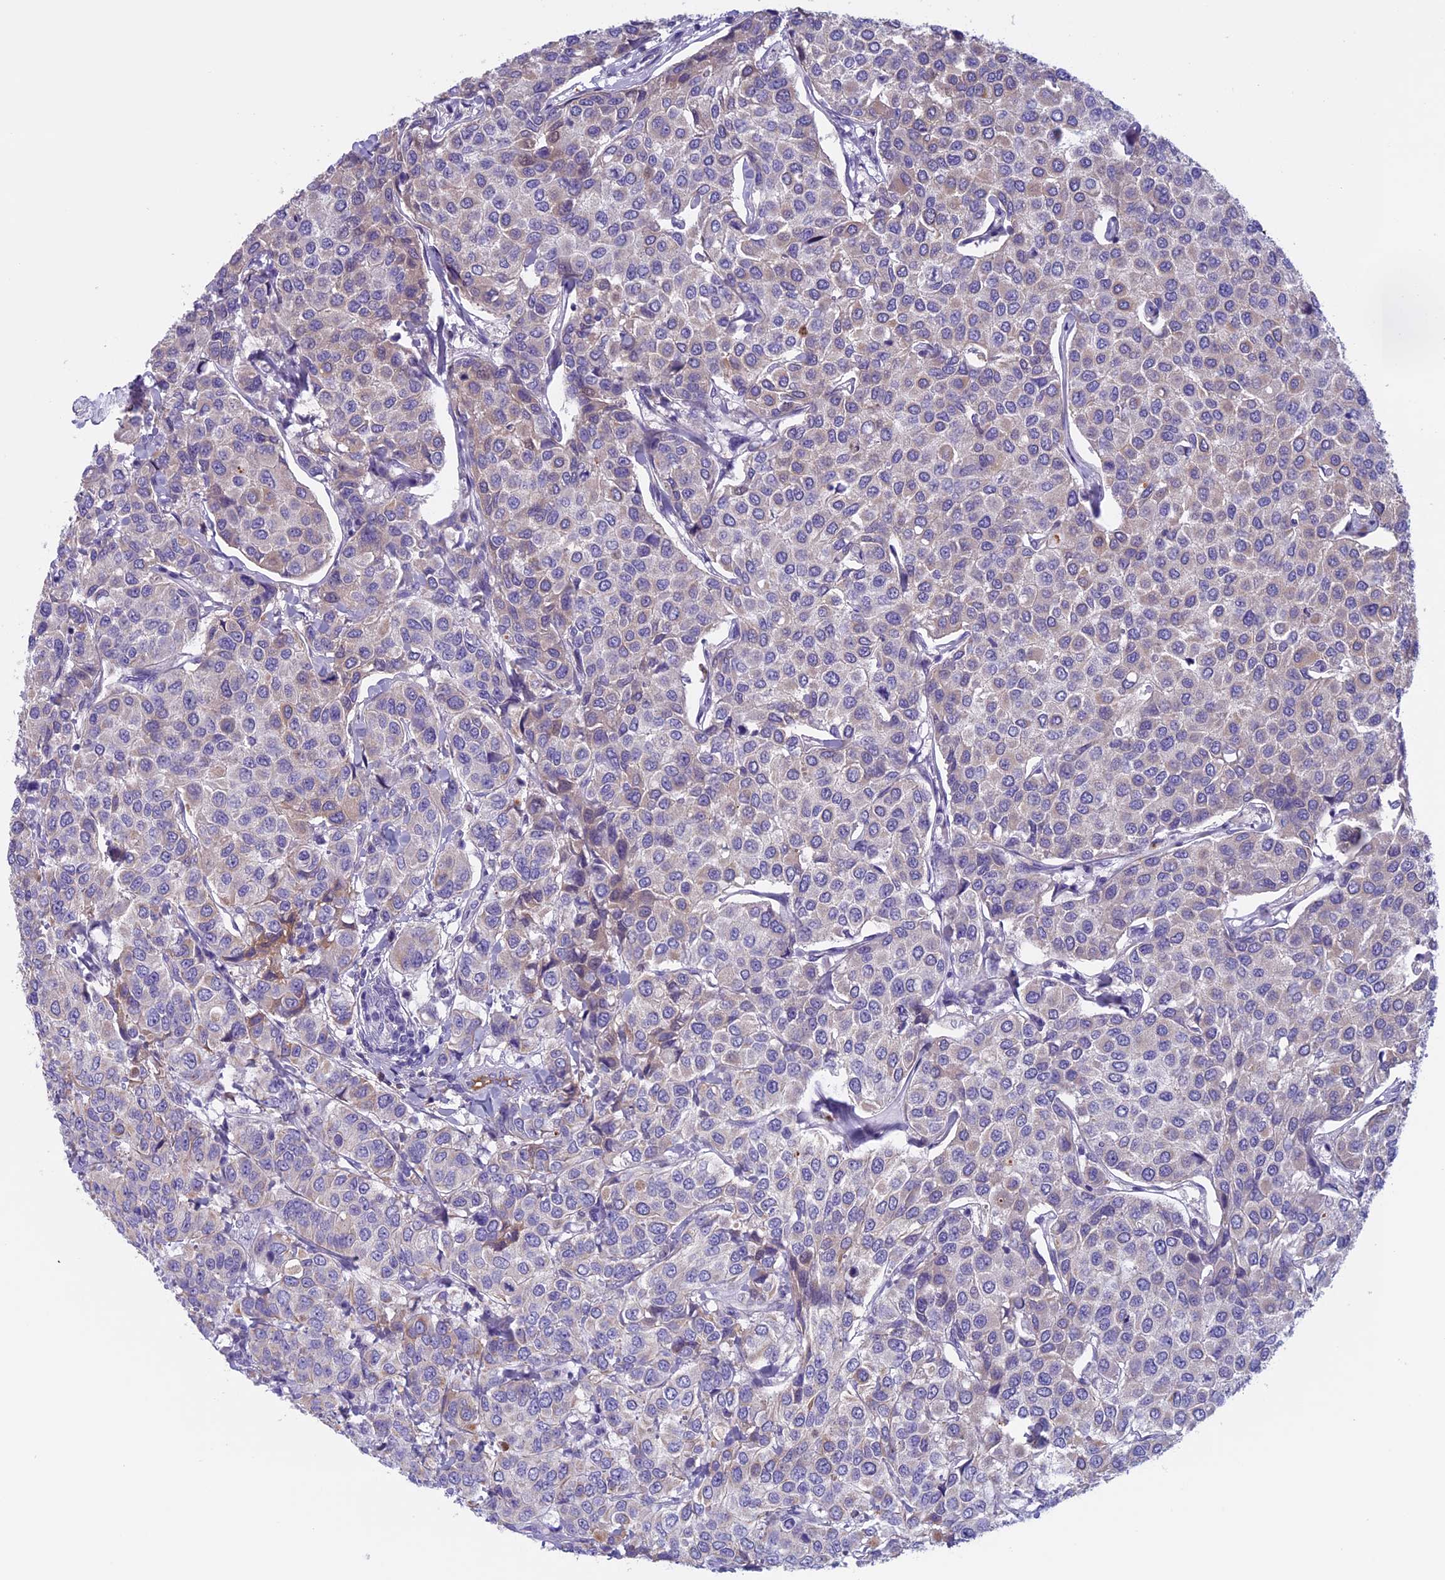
{"staining": {"intensity": "weak", "quantity": "<25%", "location": "cytoplasmic/membranous,nuclear"}, "tissue": "breast cancer", "cell_type": "Tumor cells", "image_type": "cancer", "snomed": [{"axis": "morphology", "description": "Duct carcinoma"}, {"axis": "topography", "description": "Breast"}], "caption": "Tumor cells are negative for brown protein staining in intraductal carcinoma (breast).", "gene": "ANGPTL2", "patient": {"sex": "female", "age": 55}}